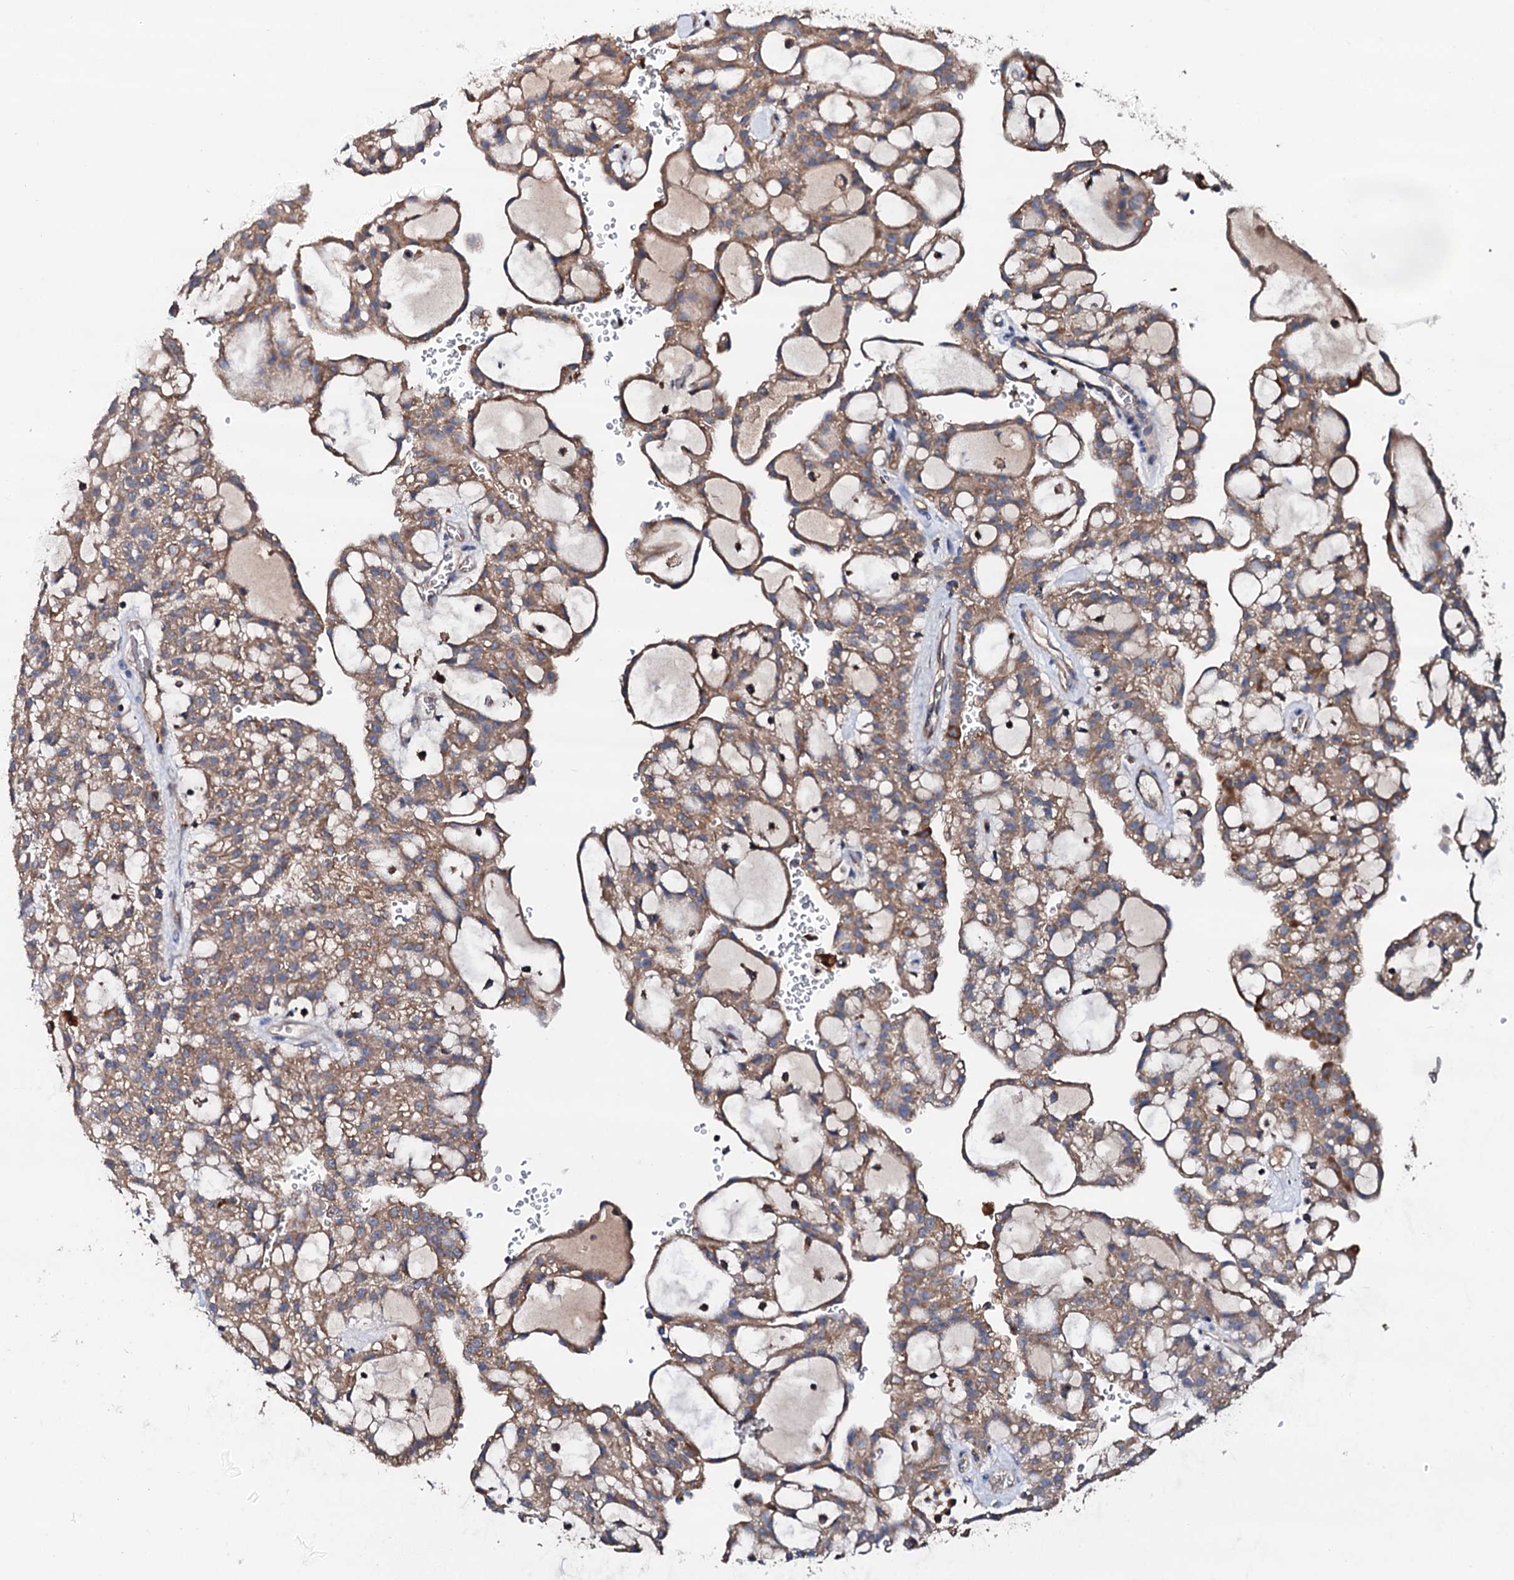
{"staining": {"intensity": "moderate", "quantity": ">75%", "location": "cytoplasmic/membranous"}, "tissue": "renal cancer", "cell_type": "Tumor cells", "image_type": "cancer", "snomed": [{"axis": "morphology", "description": "Adenocarcinoma, NOS"}, {"axis": "topography", "description": "Kidney"}], "caption": "Tumor cells show moderate cytoplasmic/membranous staining in about >75% of cells in renal adenocarcinoma.", "gene": "ST3GAL1", "patient": {"sex": "male", "age": 63}}